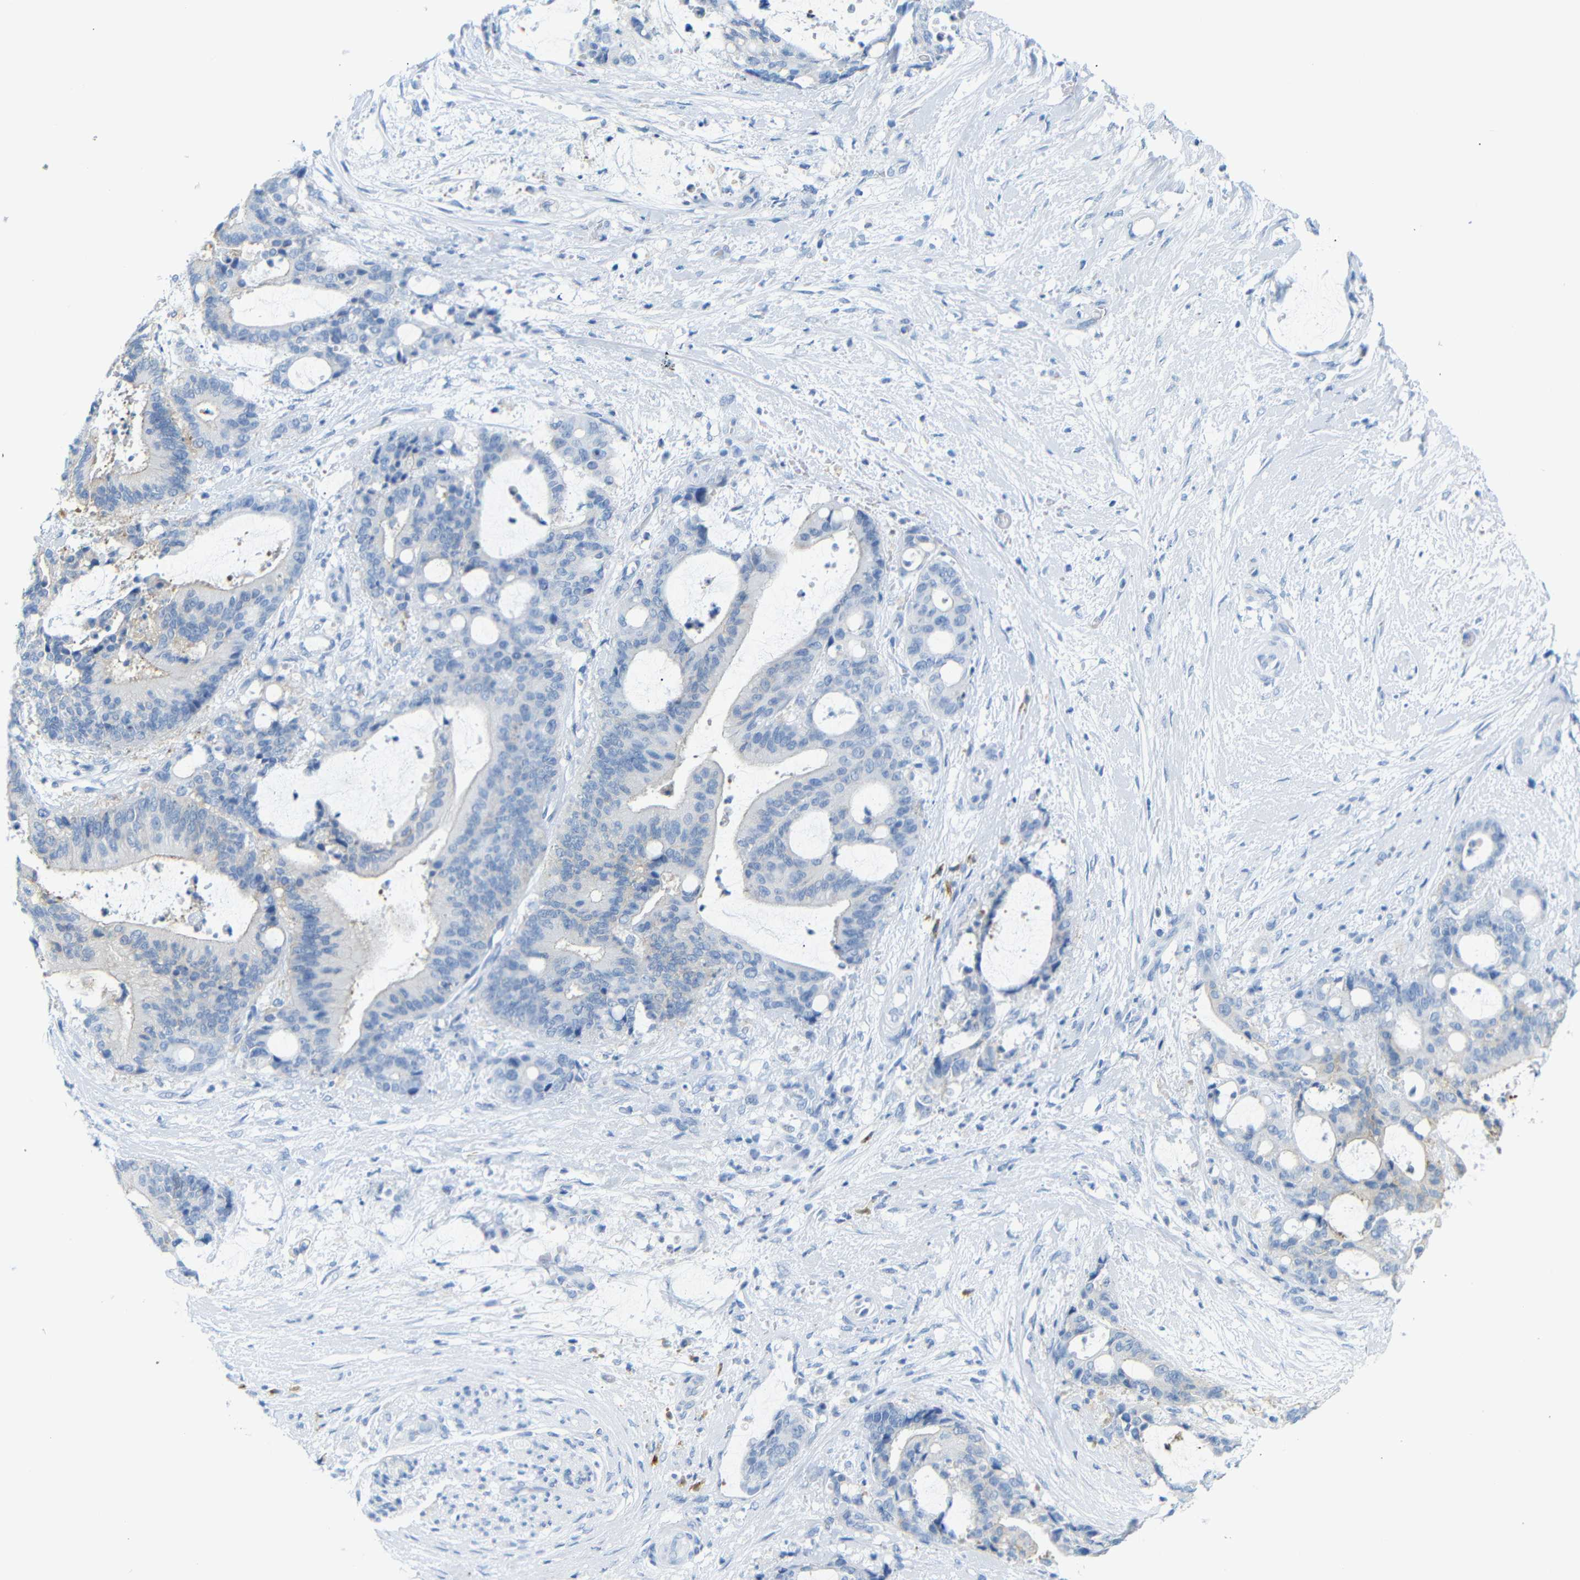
{"staining": {"intensity": "weak", "quantity": "<25%", "location": "cytoplasmic/membranous"}, "tissue": "liver cancer", "cell_type": "Tumor cells", "image_type": "cancer", "snomed": [{"axis": "morphology", "description": "Normal tissue, NOS"}, {"axis": "morphology", "description": "Cholangiocarcinoma"}, {"axis": "topography", "description": "Liver"}, {"axis": "topography", "description": "Peripheral nerve tissue"}], "caption": "An image of human liver cancer is negative for staining in tumor cells.", "gene": "FCRL1", "patient": {"sex": "female", "age": 73}}